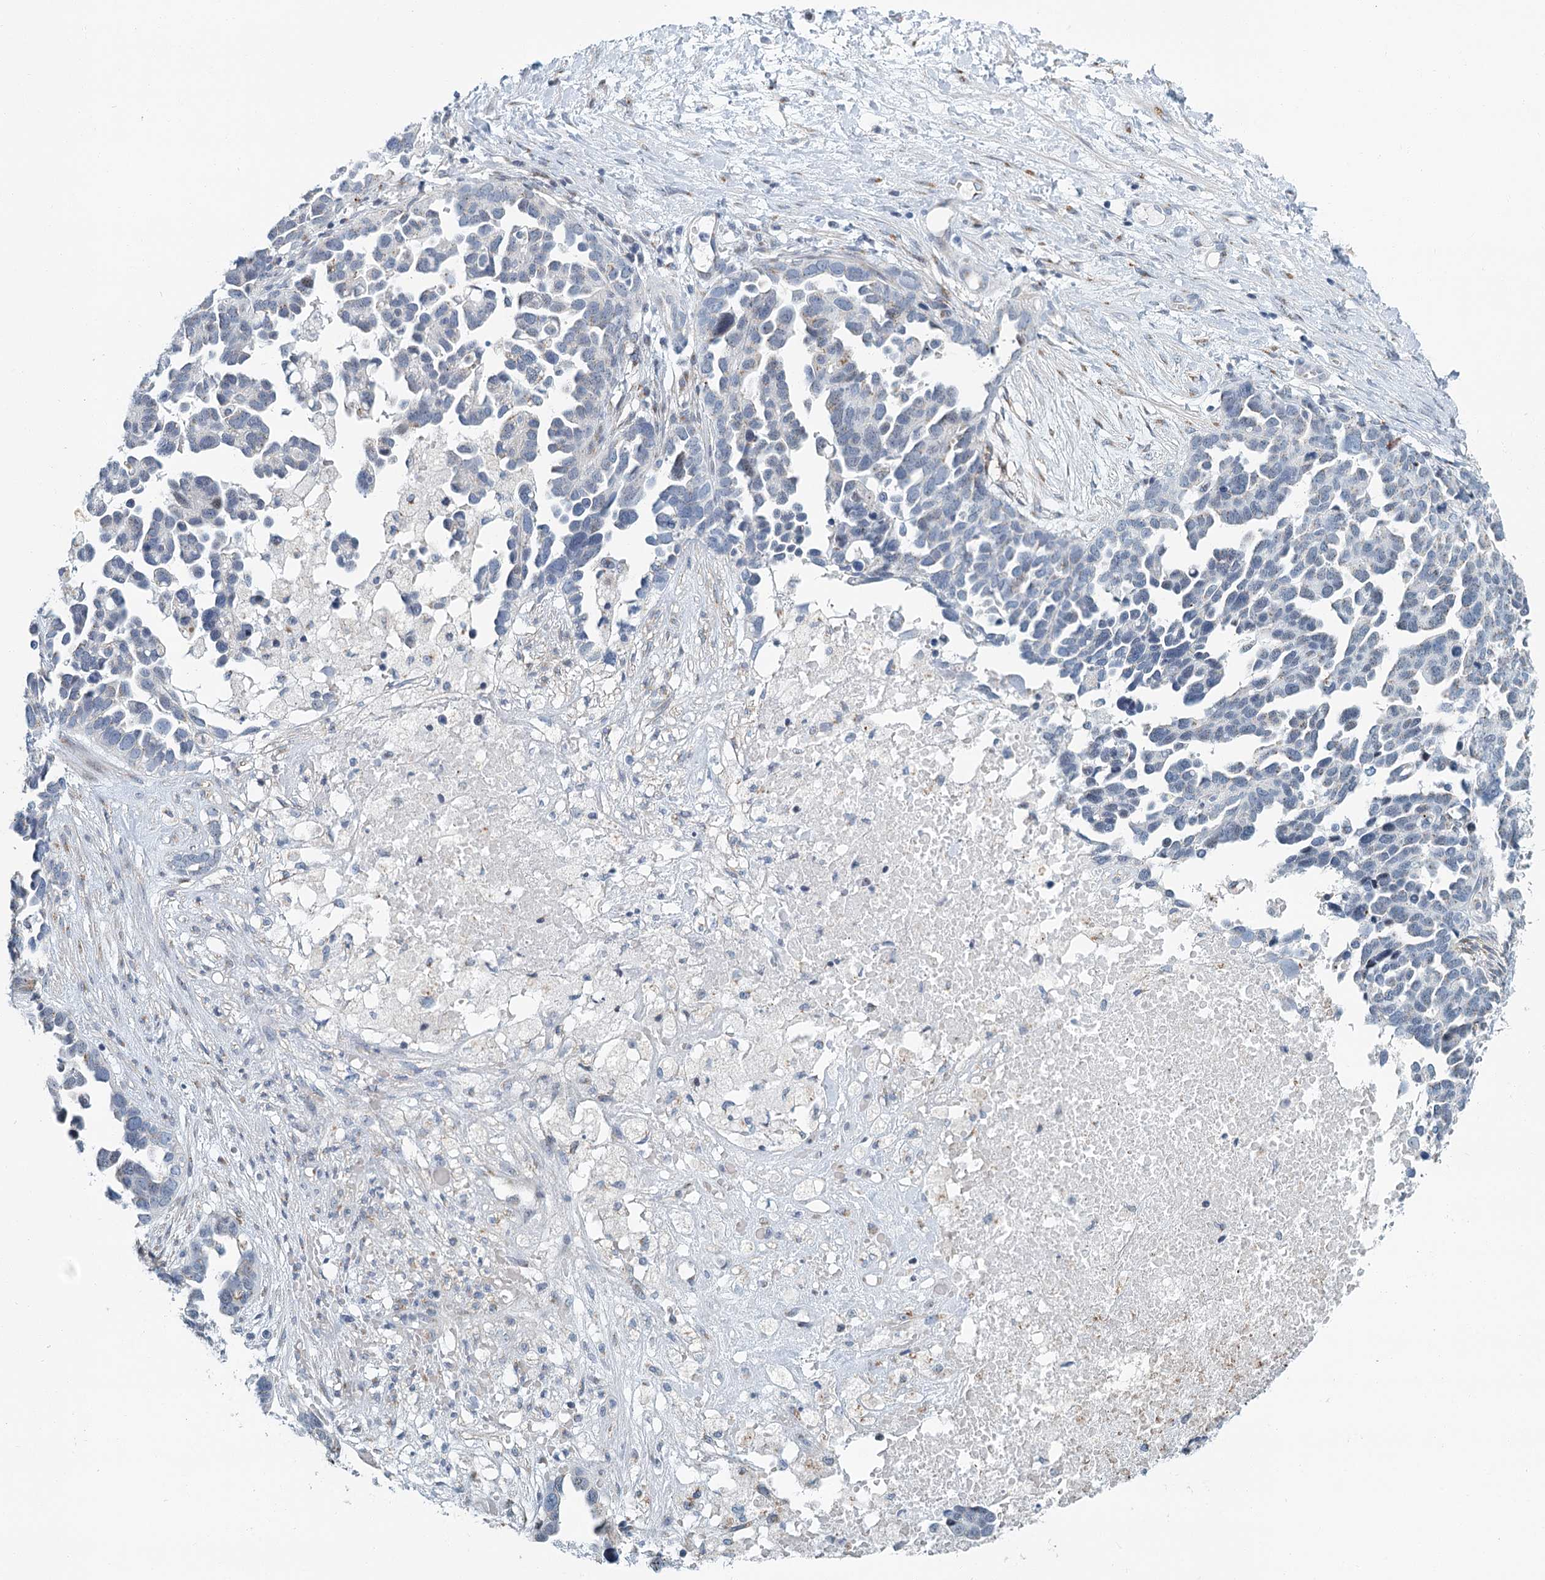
{"staining": {"intensity": "negative", "quantity": "none", "location": "none"}, "tissue": "ovarian cancer", "cell_type": "Tumor cells", "image_type": "cancer", "snomed": [{"axis": "morphology", "description": "Cystadenocarcinoma, serous, NOS"}, {"axis": "topography", "description": "Ovary"}], "caption": "Tumor cells show no significant protein positivity in ovarian serous cystadenocarcinoma.", "gene": "ZNF527", "patient": {"sex": "female", "age": 54}}